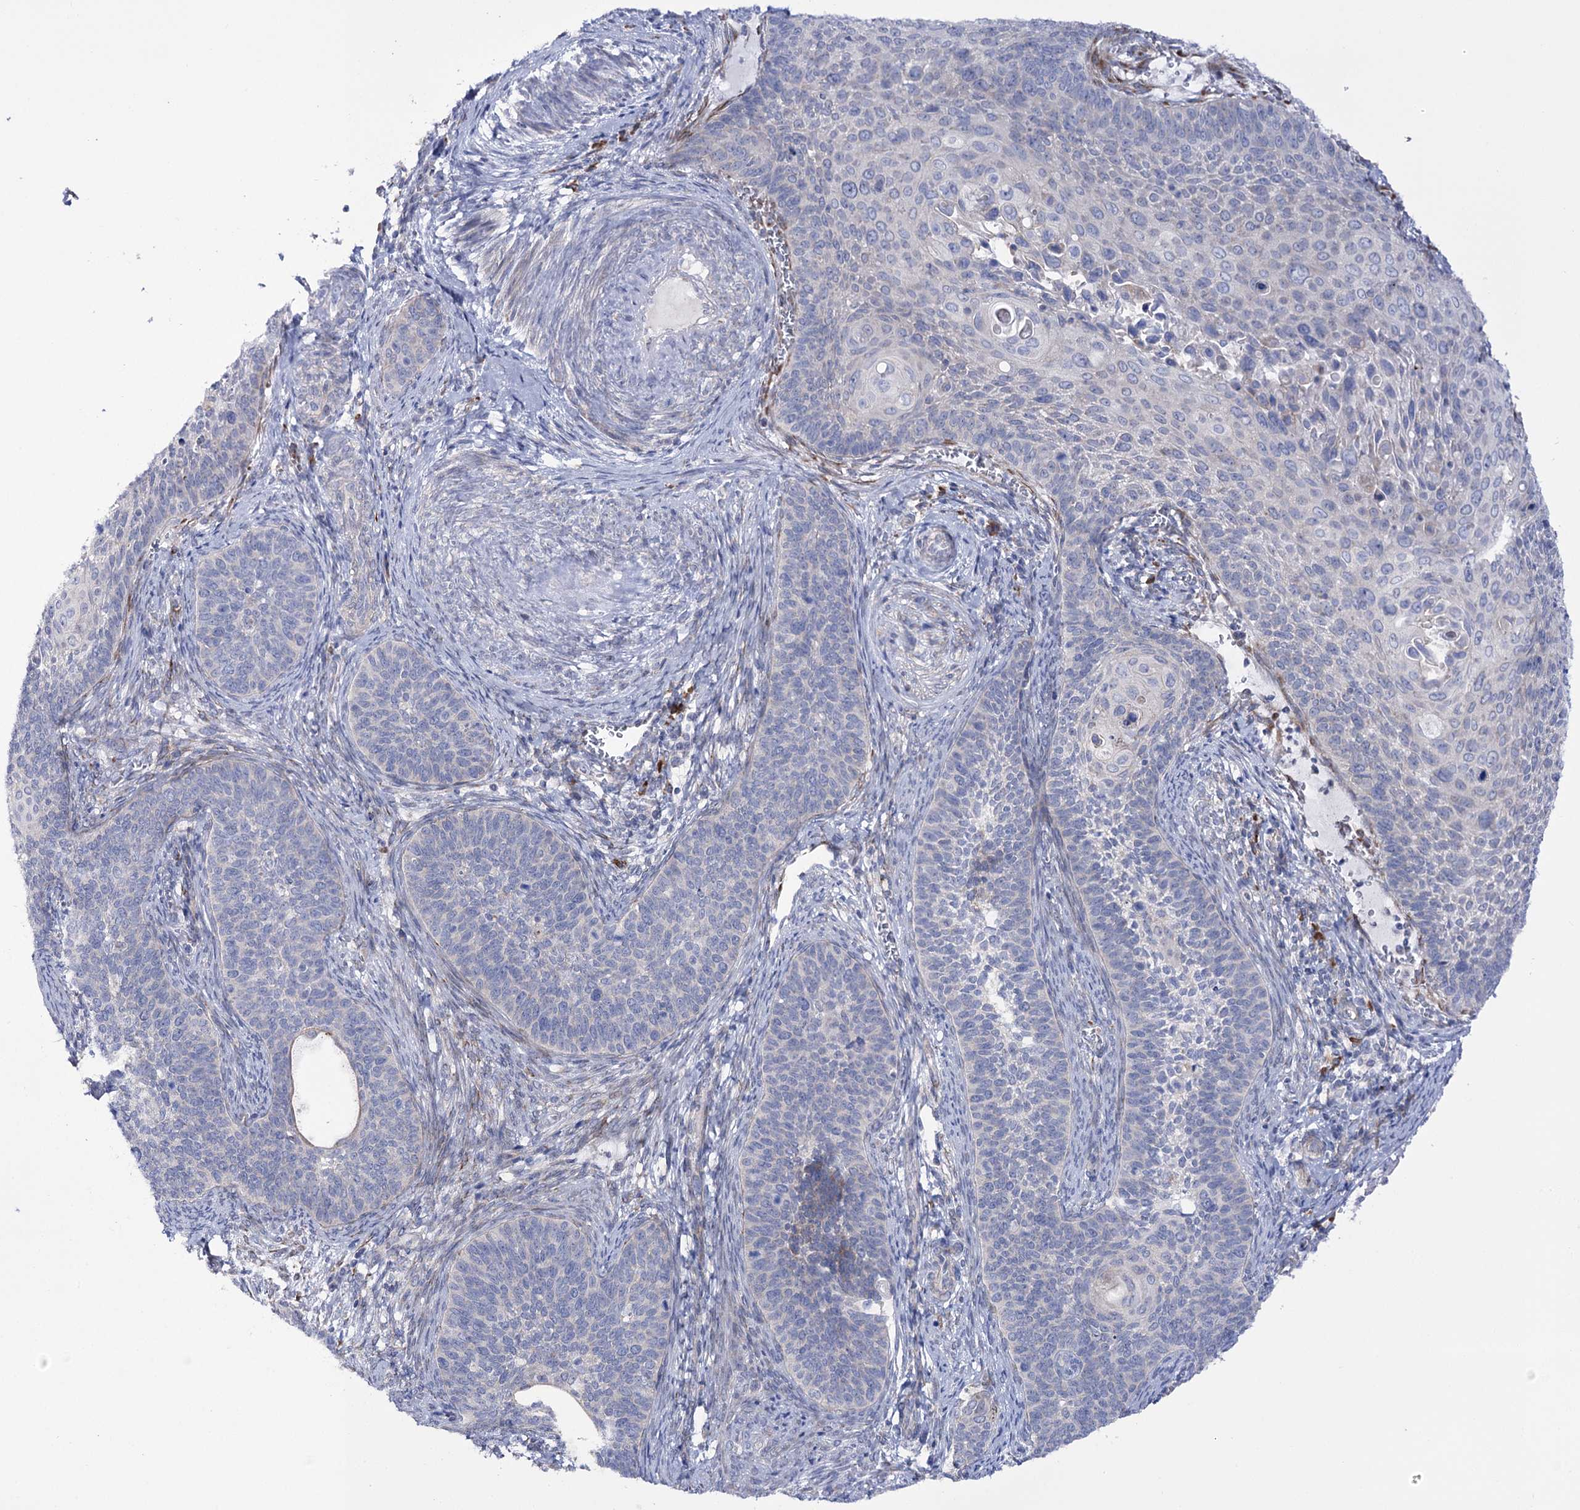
{"staining": {"intensity": "negative", "quantity": "none", "location": "none"}, "tissue": "cervical cancer", "cell_type": "Tumor cells", "image_type": "cancer", "snomed": [{"axis": "morphology", "description": "Squamous cell carcinoma, NOS"}, {"axis": "topography", "description": "Cervix"}], "caption": "Immunohistochemistry micrograph of neoplastic tissue: cervical cancer stained with DAB (3,3'-diaminobenzidine) exhibits no significant protein expression in tumor cells. (DAB IHC visualized using brightfield microscopy, high magnification).", "gene": "METTL5", "patient": {"sex": "female", "age": 33}}